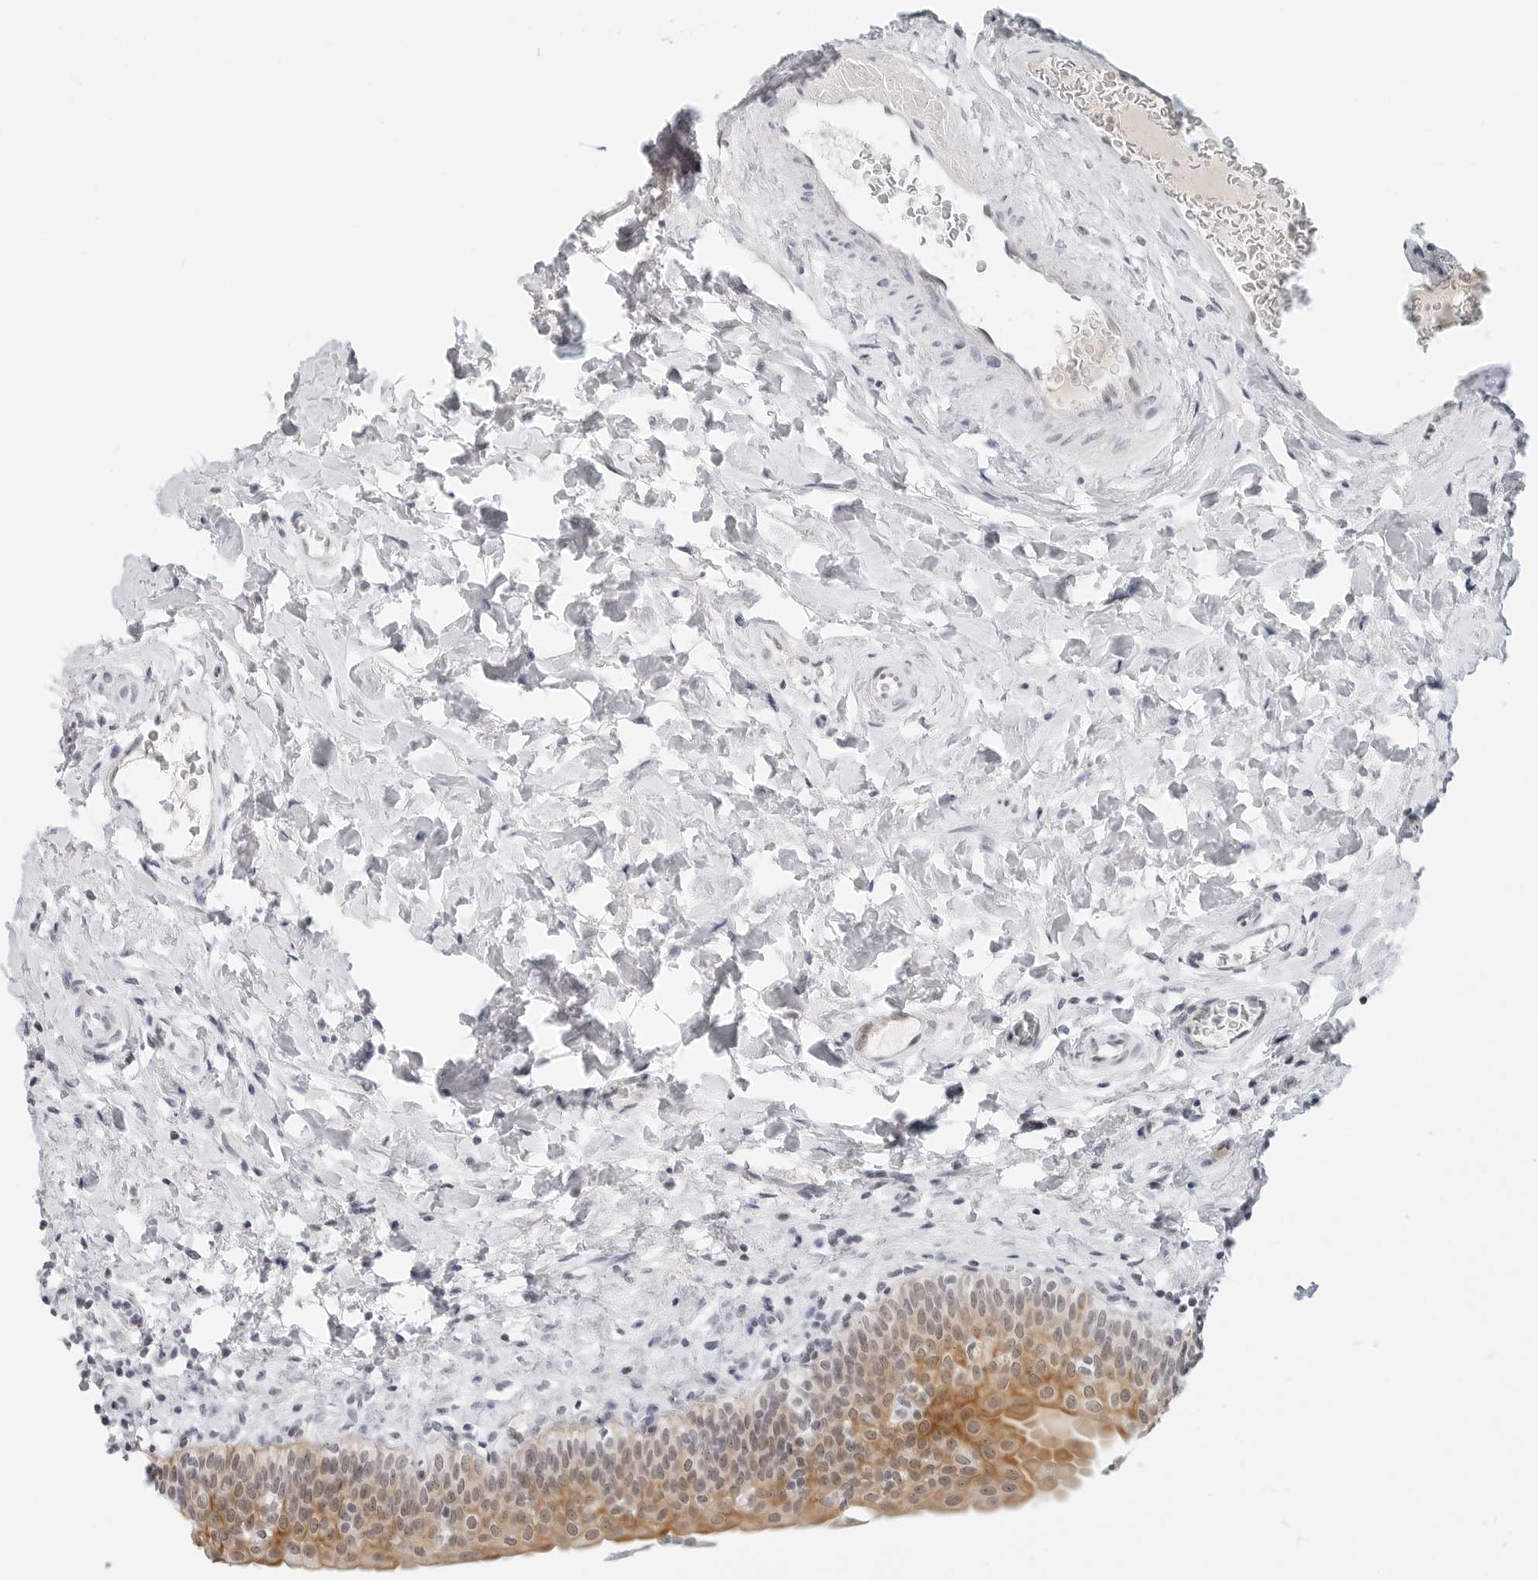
{"staining": {"intensity": "moderate", "quantity": ">75%", "location": "cytoplasmic/membranous,nuclear"}, "tissue": "urinary bladder", "cell_type": "Urothelial cells", "image_type": "normal", "snomed": [{"axis": "morphology", "description": "Normal tissue, NOS"}, {"axis": "topography", "description": "Urinary bladder"}], "caption": "Protein staining demonstrates moderate cytoplasmic/membranous,nuclear positivity in about >75% of urothelial cells in unremarkable urinary bladder.", "gene": "TSEN2", "patient": {"sex": "male", "age": 83}}